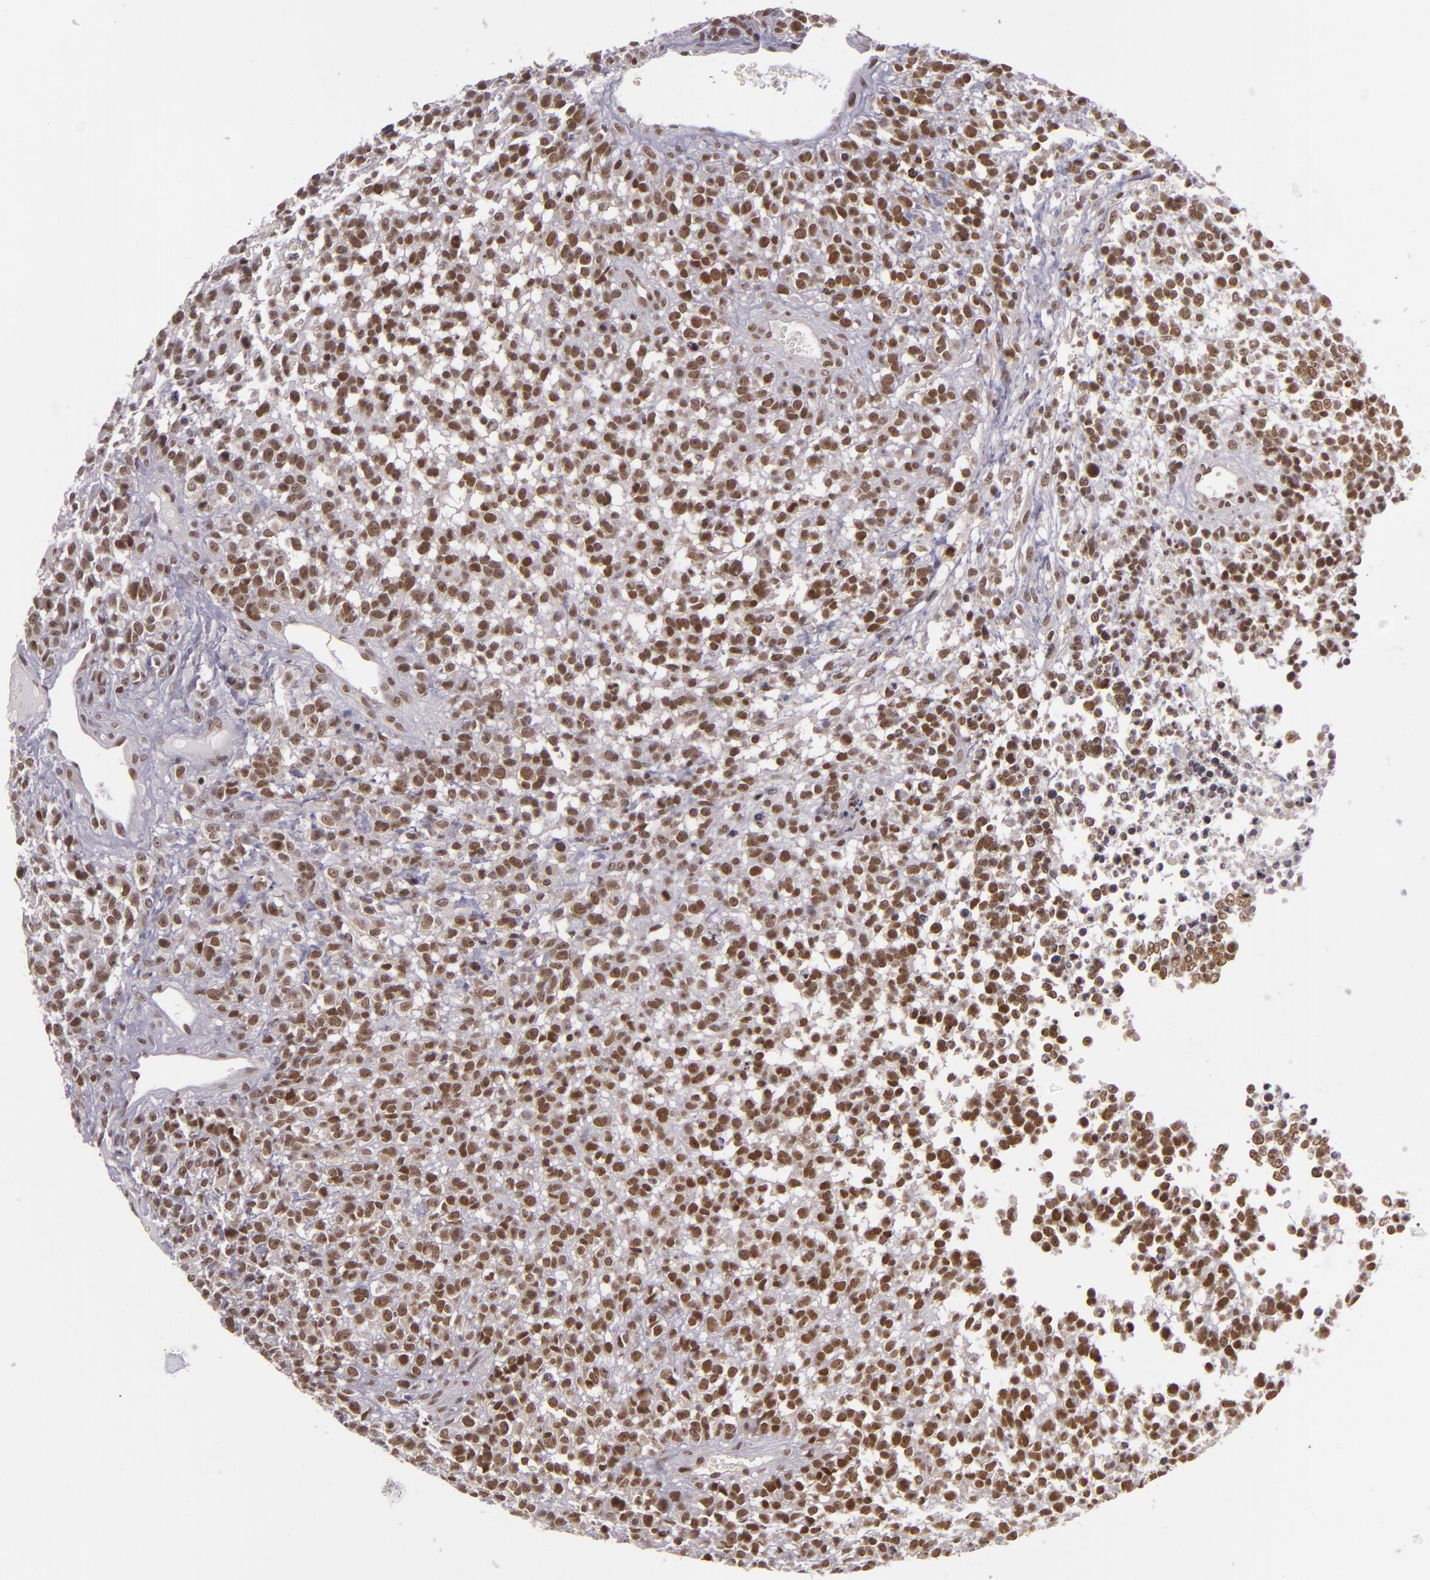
{"staining": {"intensity": "weak", "quantity": ">75%", "location": "nuclear"}, "tissue": "glioma", "cell_type": "Tumor cells", "image_type": "cancer", "snomed": [{"axis": "morphology", "description": "Glioma, malignant, High grade"}, {"axis": "topography", "description": "Brain"}], "caption": "Immunohistochemical staining of human malignant glioma (high-grade) exhibits weak nuclear protein expression in about >75% of tumor cells.", "gene": "ZFX", "patient": {"sex": "male", "age": 66}}